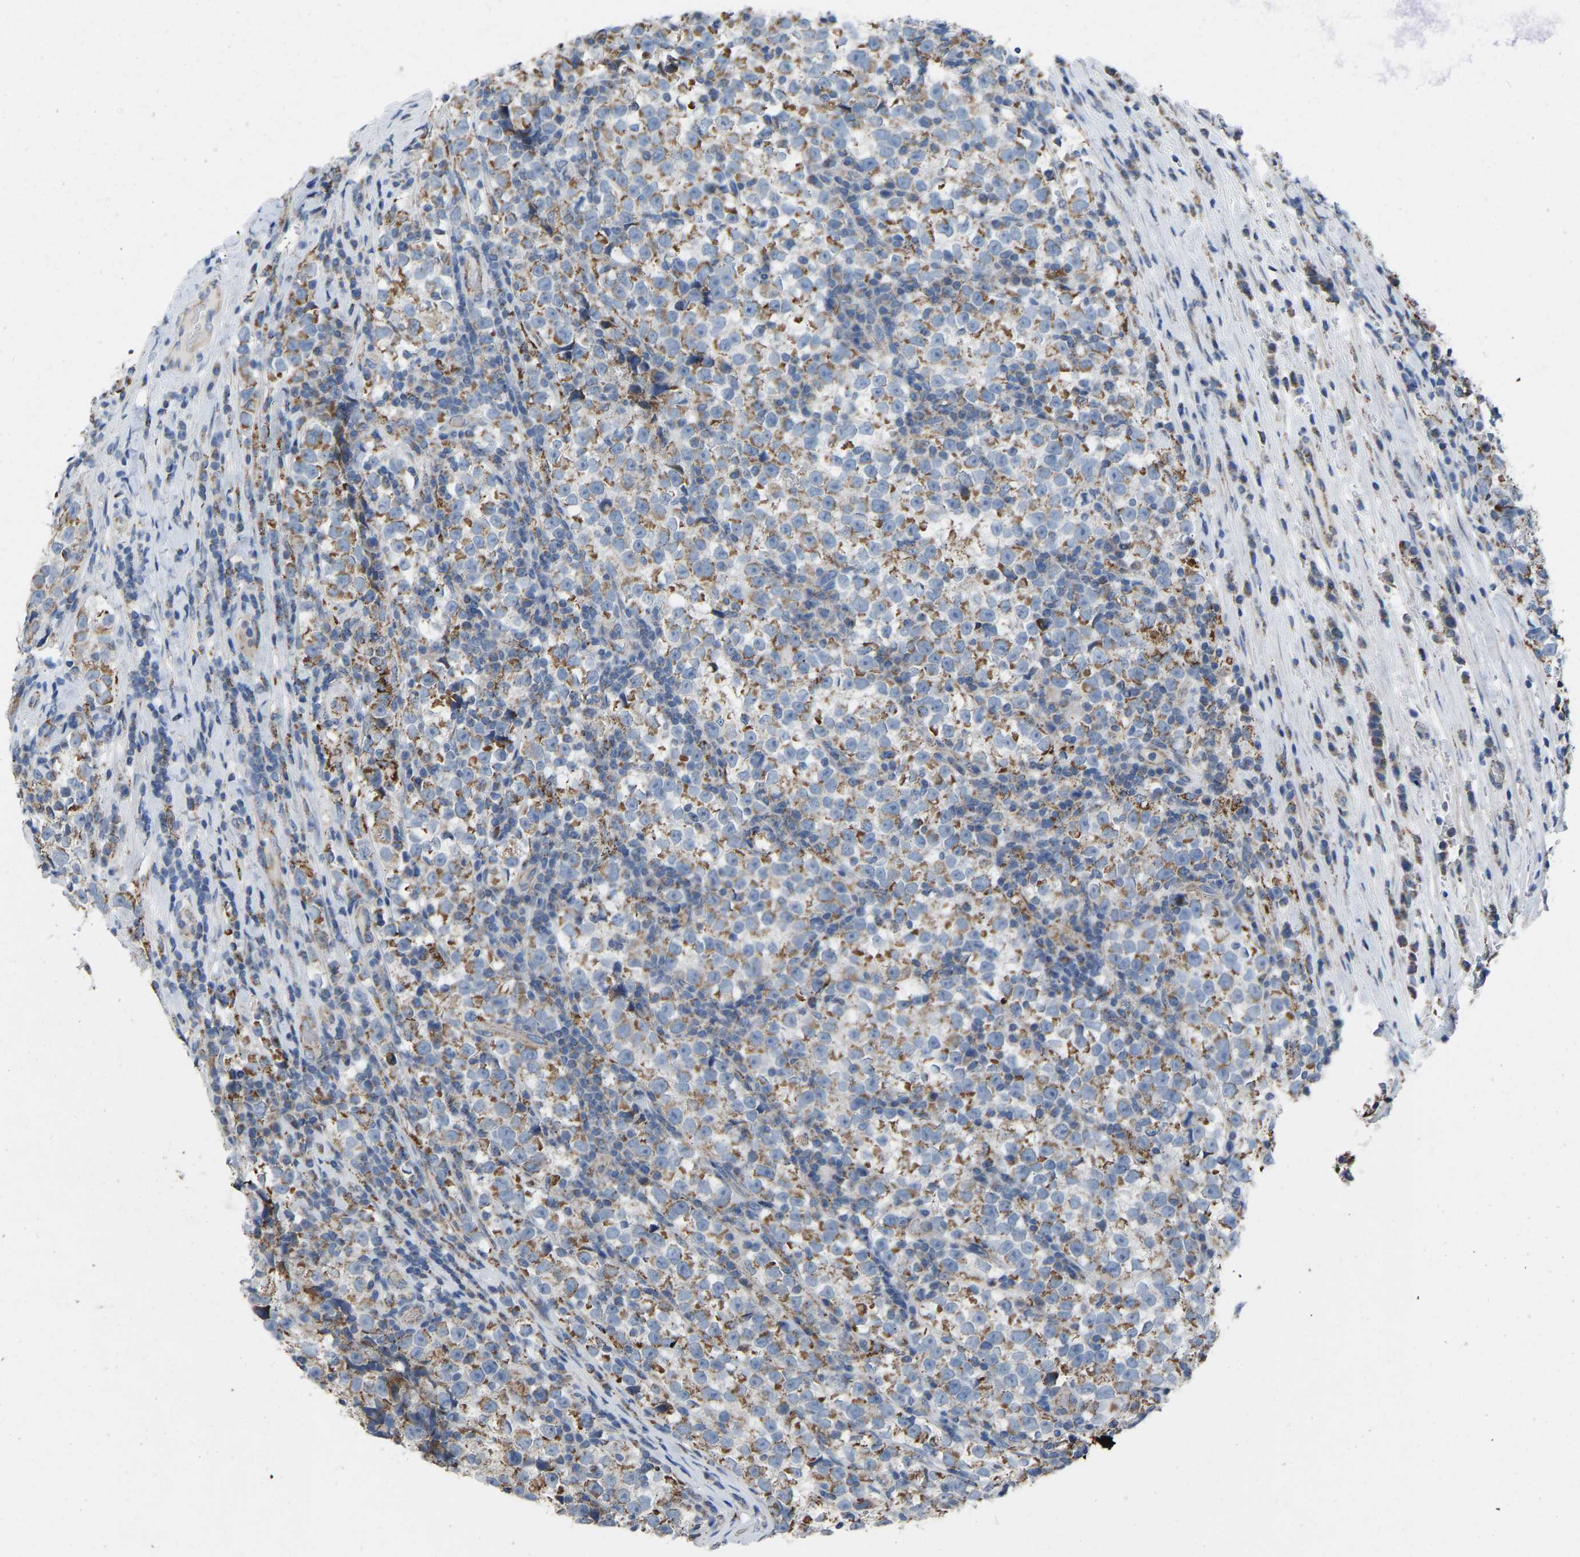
{"staining": {"intensity": "moderate", "quantity": ">75%", "location": "cytoplasmic/membranous"}, "tissue": "testis cancer", "cell_type": "Tumor cells", "image_type": "cancer", "snomed": [{"axis": "morphology", "description": "Normal tissue, NOS"}, {"axis": "morphology", "description": "Seminoma, NOS"}, {"axis": "topography", "description": "Testis"}], "caption": "This histopathology image reveals immunohistochemistry (IHC) staining of testis seminoma, with medium moderate cytoplasmic/membranous staining in approximately >75% of tumor cells.", "gene": "BCL10", "patient": {"sex": "male", "age": 43}}